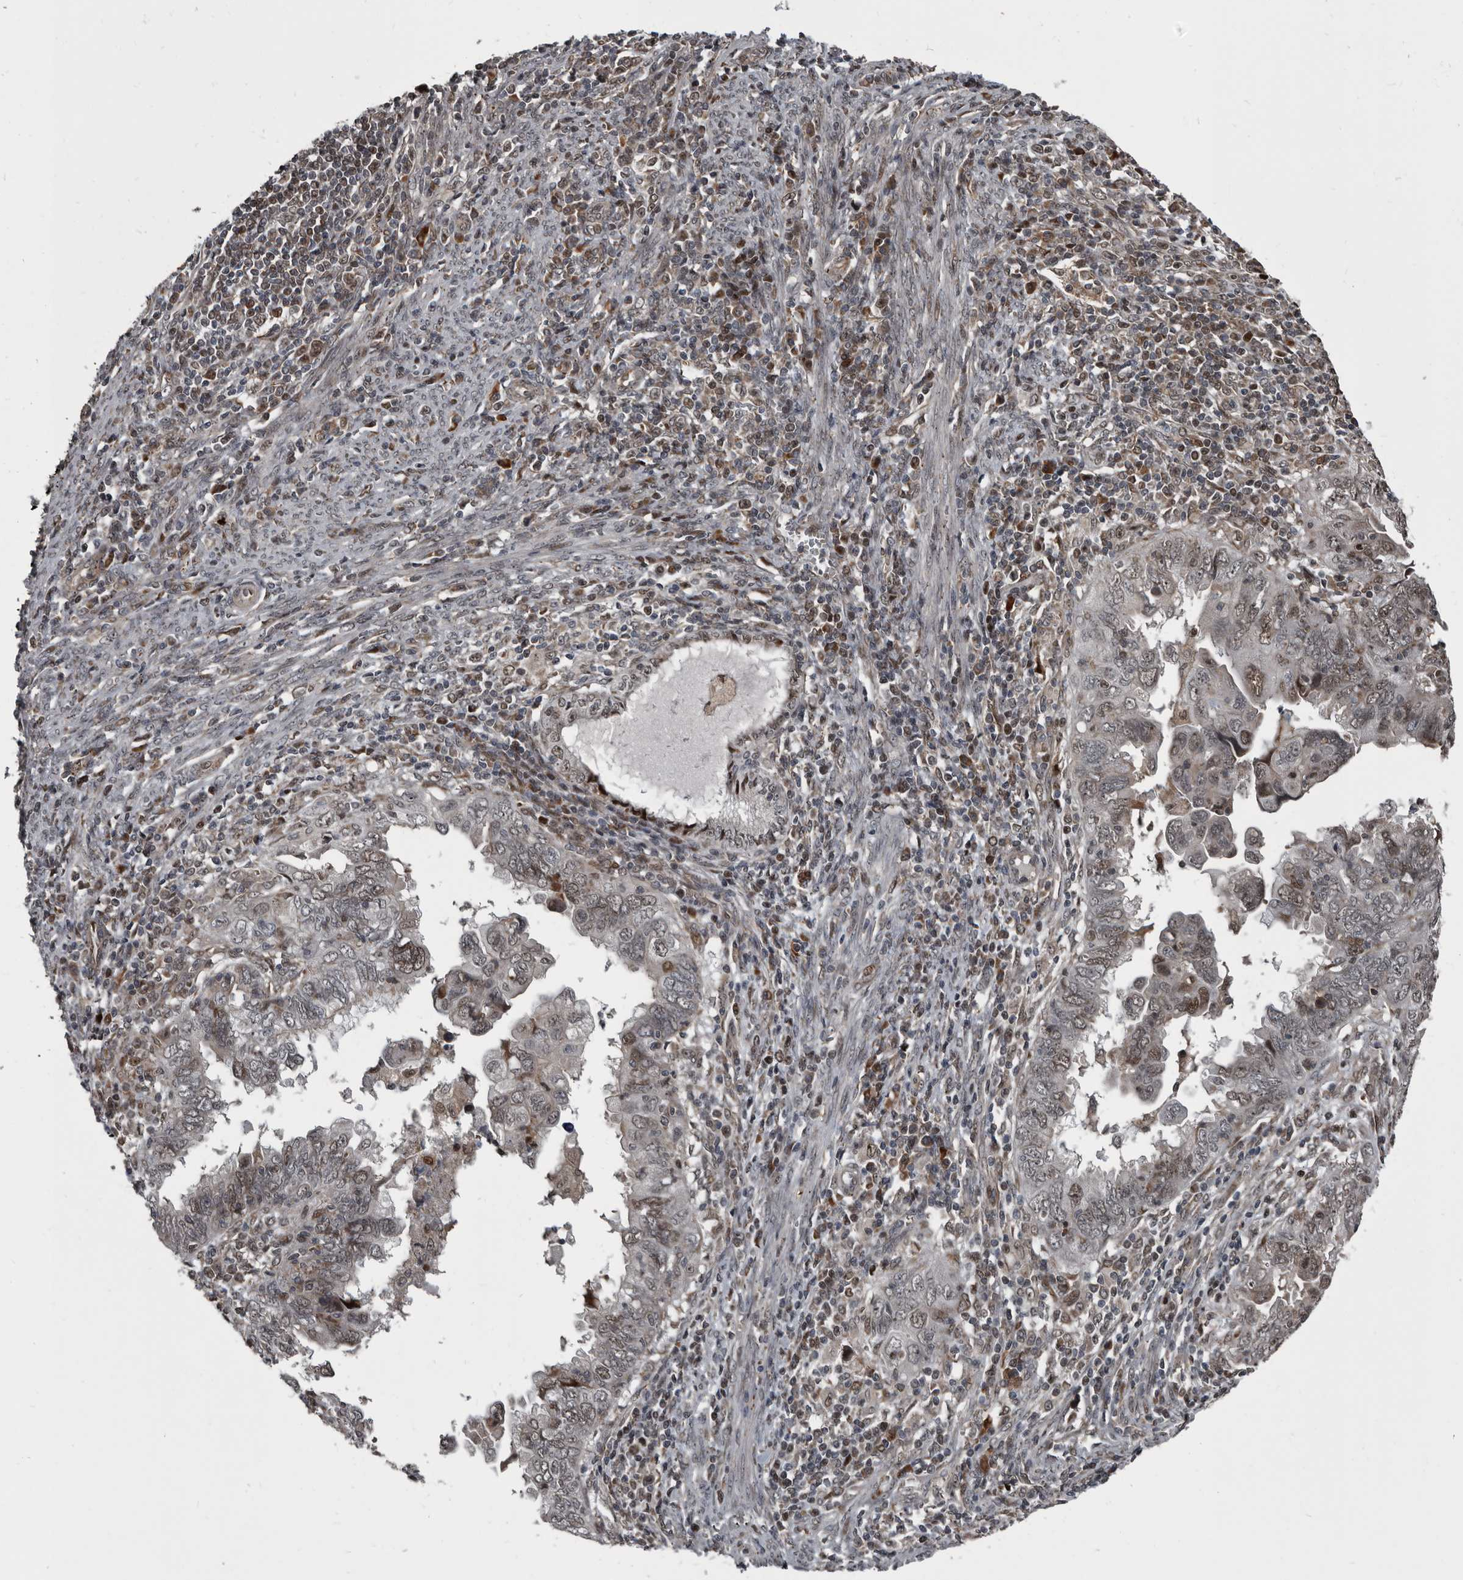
{"staining": {"intensity": "weak", "quantity": "25%-75%", "location": "nuclear"}, "tissue": "endometrial cancer", "cell_type": "Tumor cells", "image_type": "cancer", "snomed": [{"axis": "morphology", "description": "Adenocarcinoma, NOS"}, {"axis": "topography", "description": "Uterus"}], "caption": "IHC staining of endometrial cancer, which displays low levels of weak nuclear expression in about 25%-75% of tumor cells indicating weak nuclear protein staining. The staining was performed using DAB (brown) for protein detection and nuclei were counterstained in hematoxylin (blue).", "gene": "CHD1L", "patient": {"sex": "female", "age": 77}}